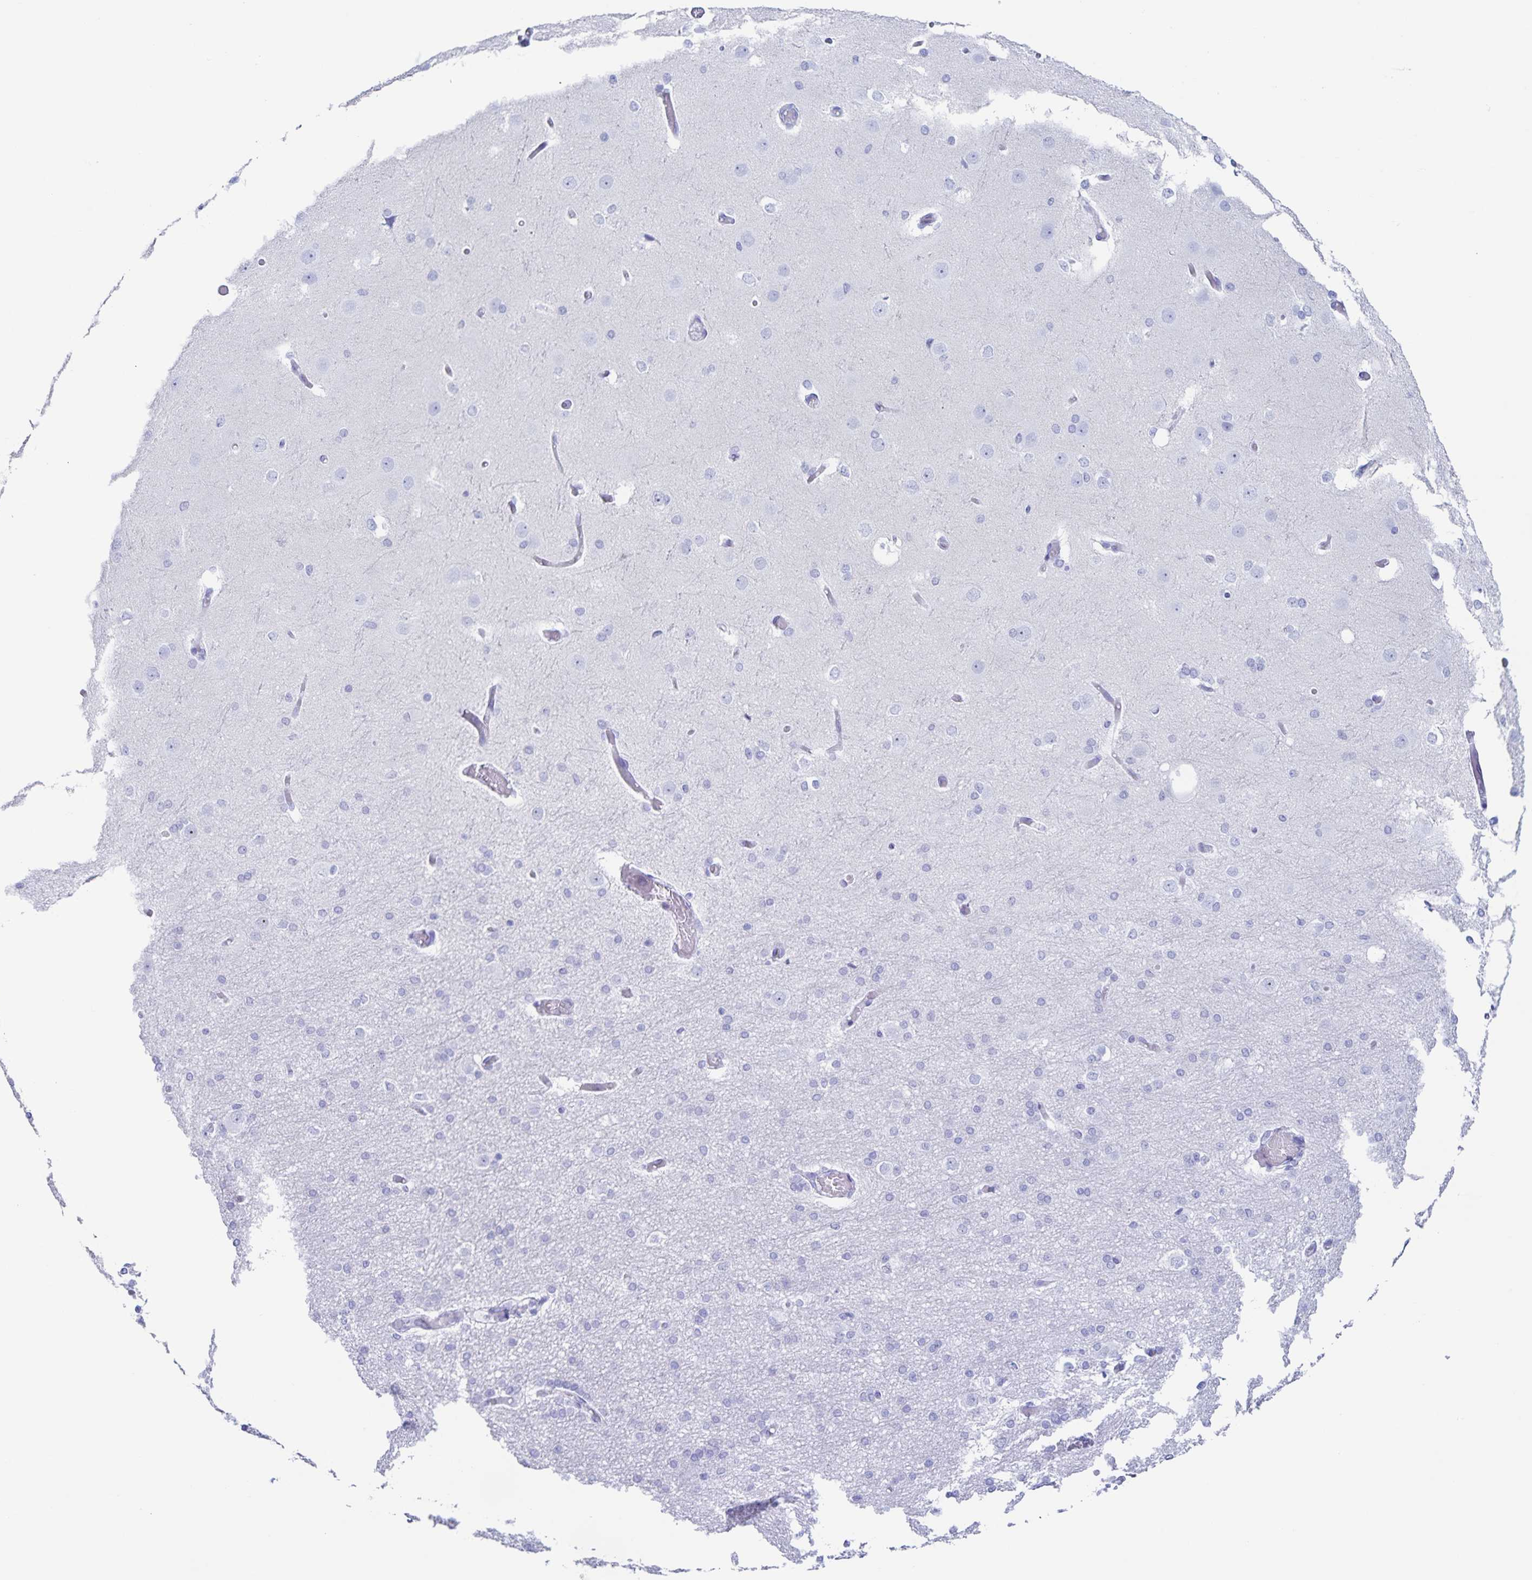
{"staining": {"intensity": "negative", "quantity": "none", "location": "none"}, "tissue": "cerebral cortex", "cell_type": "Endothelial cells", "image_type": "normal", "snomed": [{"axis": "morphology", "description": "Normal tissue, NOS"}, {"axis": "morphology", "description": "Inflammation, NOS"}, {"axis": "topography", "description": "Cerebral cortex"}], "caption": "A photomicrograph of cerebral cortex stained for a protein shows no brown staining in endothelial cells.", "gene": "C12orf56", "patient": {"sex": "male", "age": 6}}